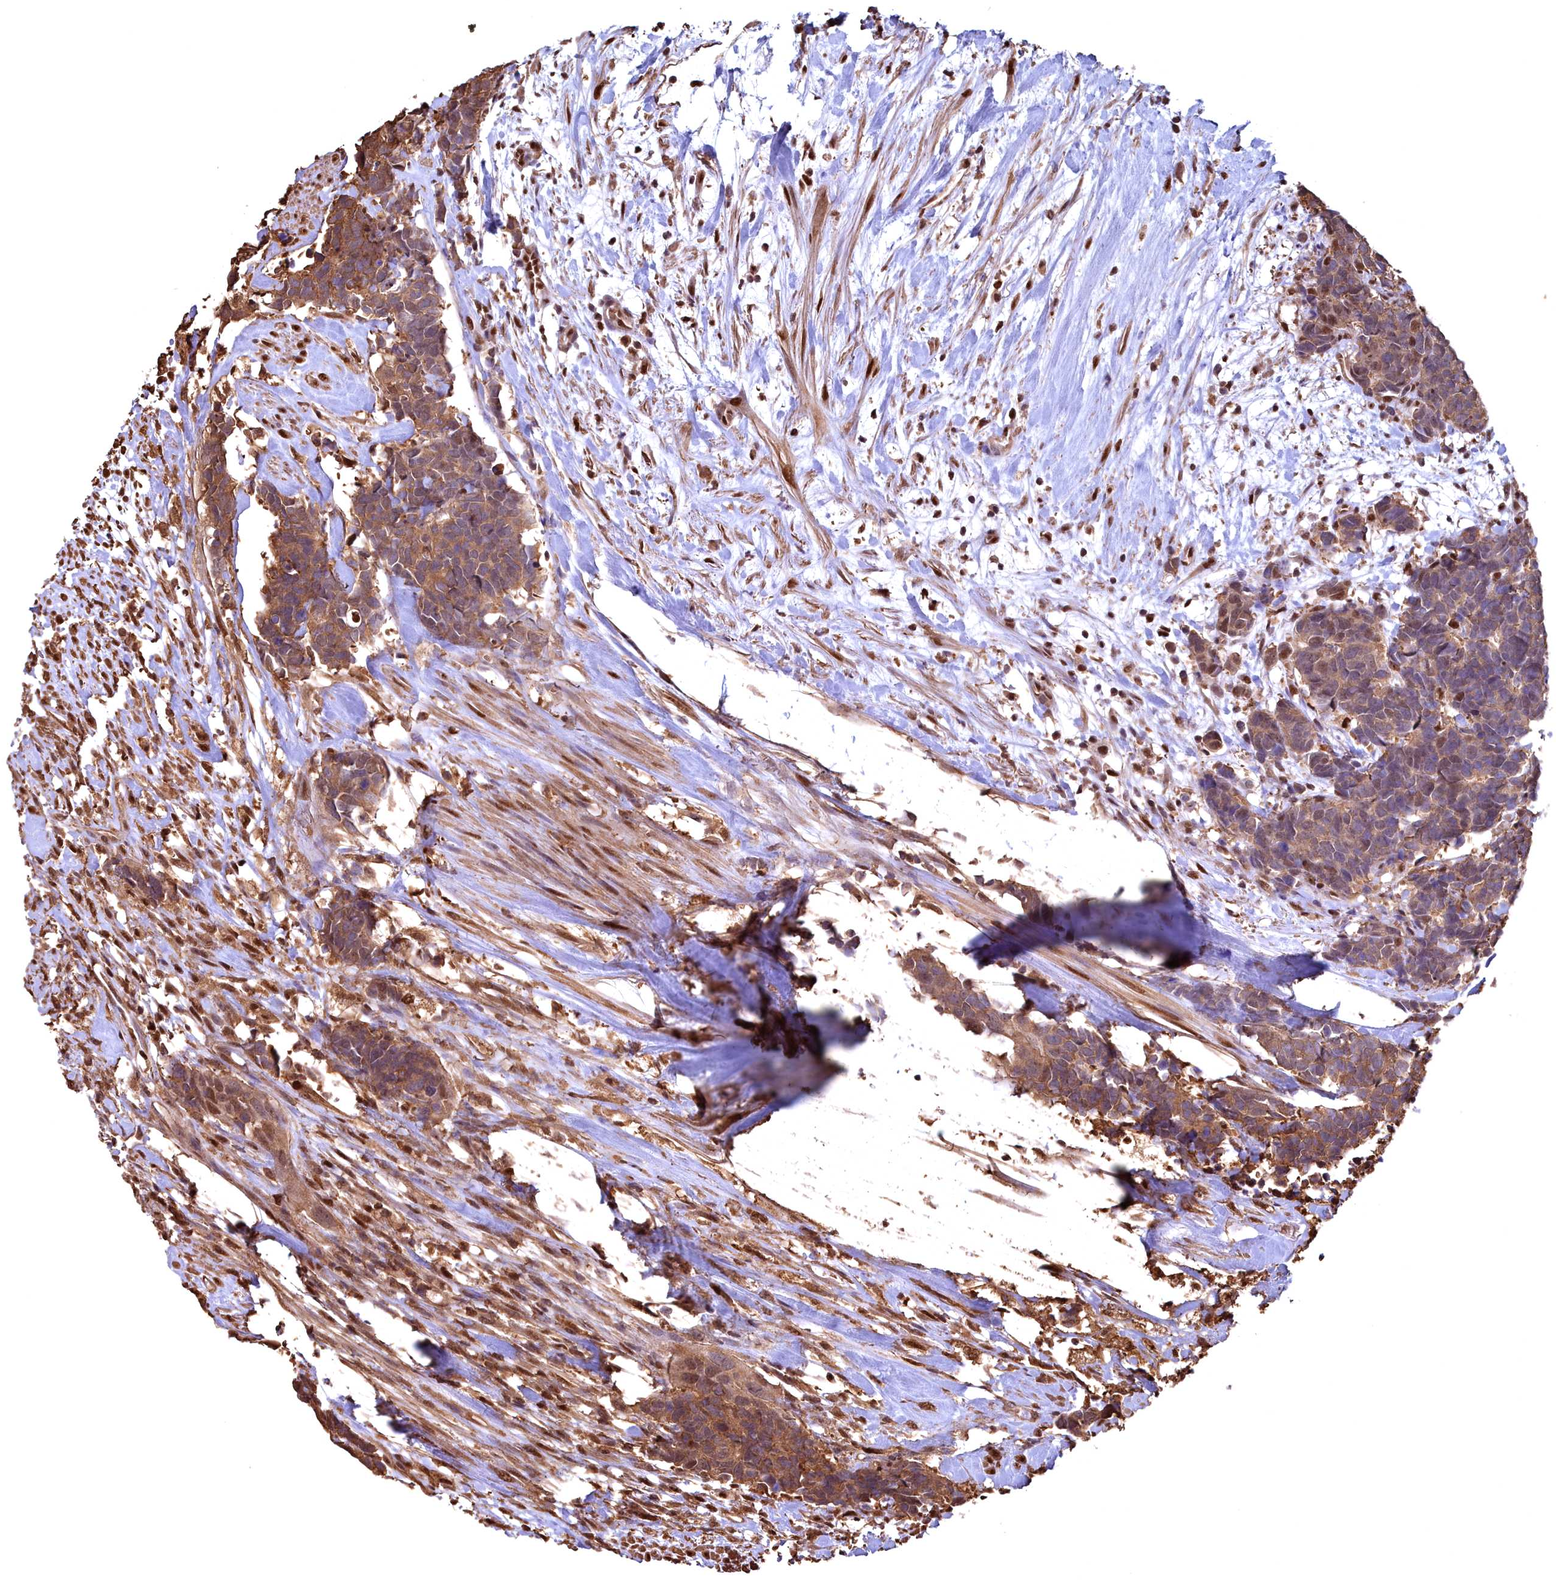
{"staining": {"intensity": "moderate", "quantity": ">75%", "location": "cytoplasmic/membranous"}, "tissue": "carcinoid", "cell_type": "Tumor cells", "image_type": "cancer", "snomed": [{"axis": "morphology", "description": "Carcinoma, NOS"}, {"axis": "morphology", "description": "Carcinoid, malignant, NOS"}, {"axis": "topography", "description": "Prostate"}], "caption": "Human carcinoid stained for a protein (brown) demonstrates moderate cytoplasmic/membranous positive expression in about >75% of tumor cells.", "gene": "GAPDH", "patient": {"sex": "male", "age": 57}}